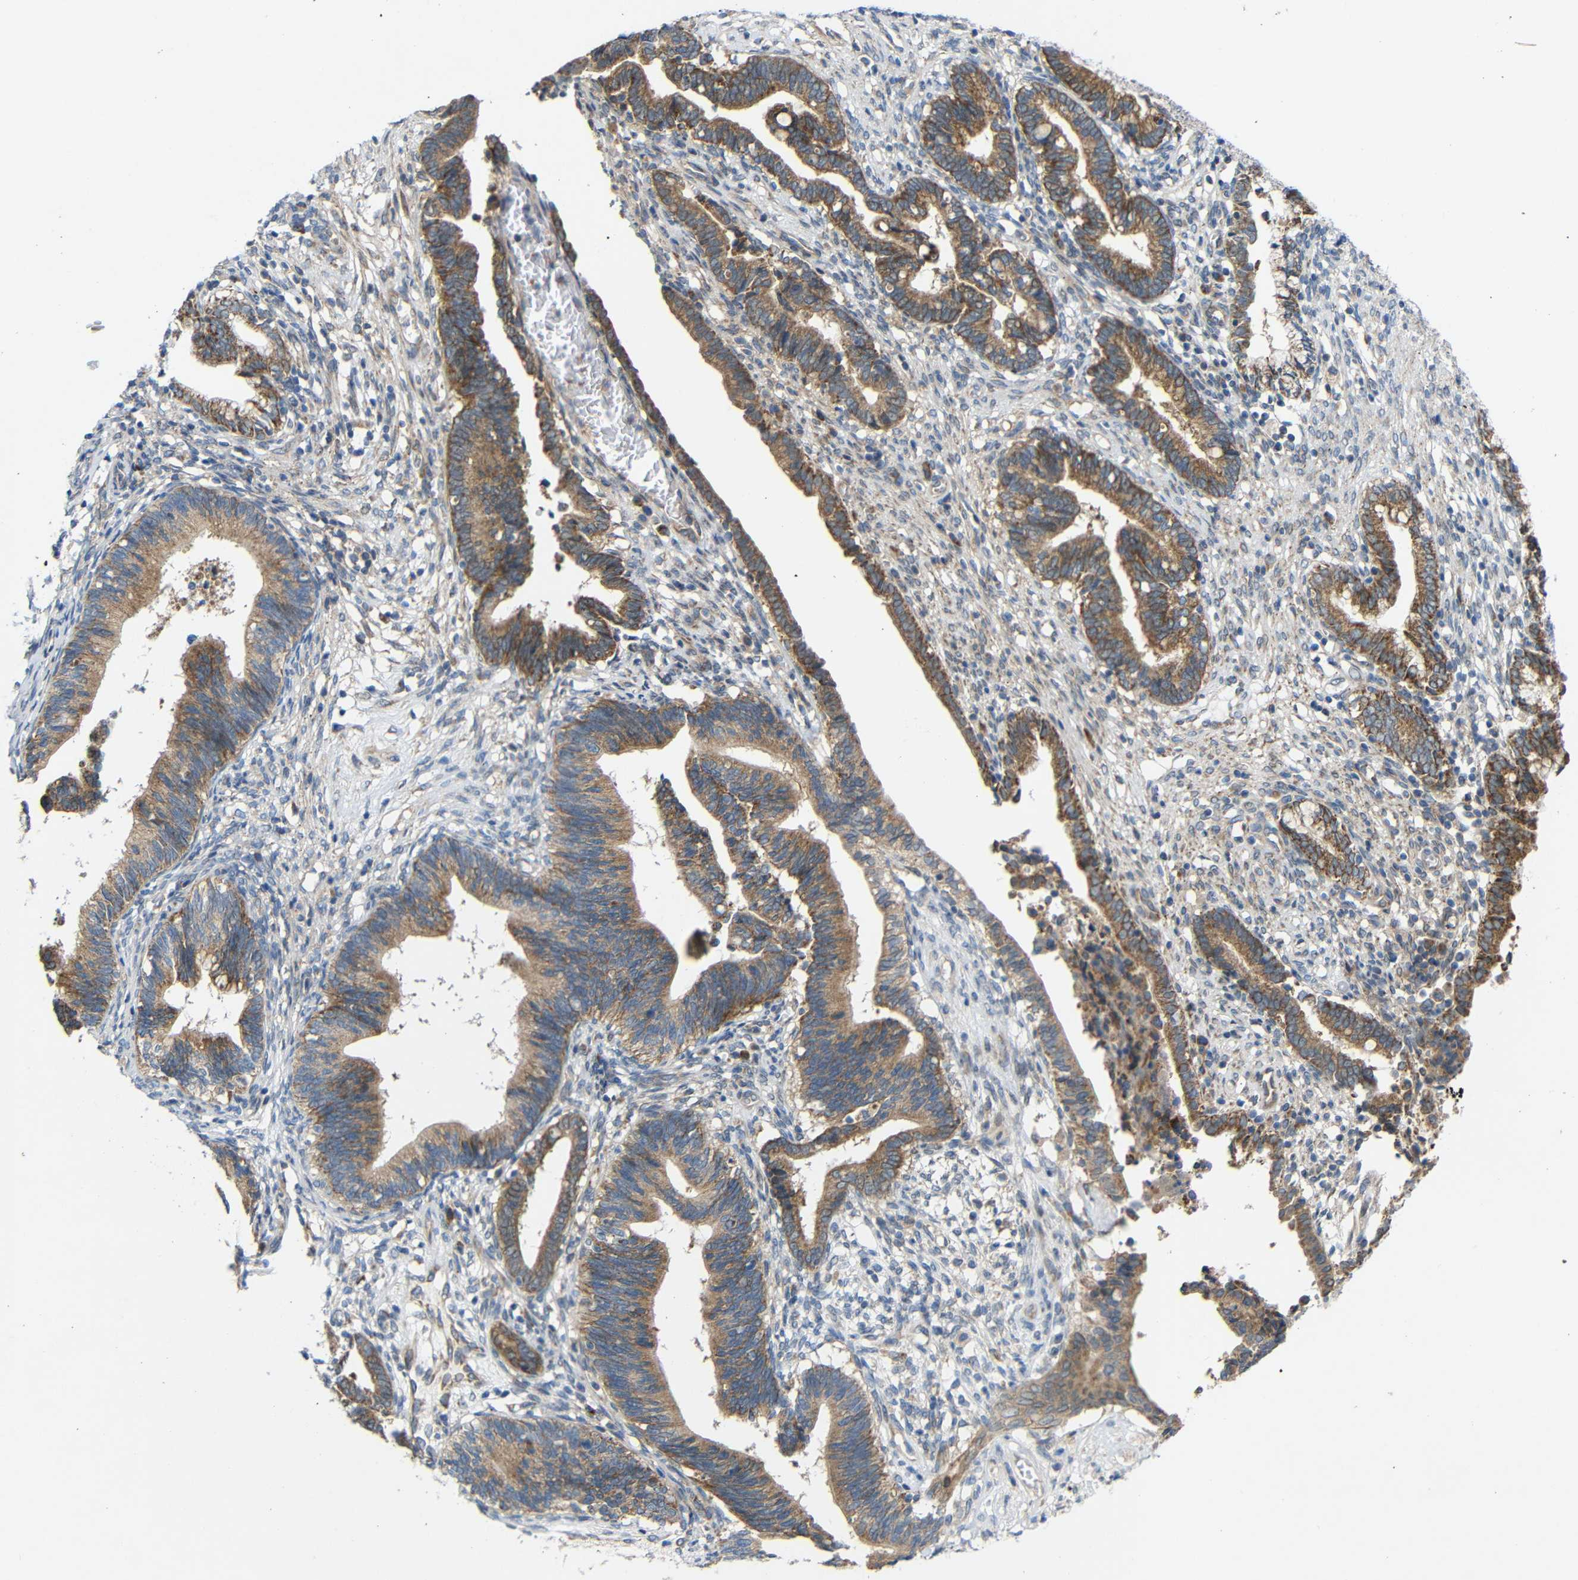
{"staining": {"intensity": "moderate", "quantity": ">75%", "location": "cytoplasmic/membranous"}, "tissue": "cervical cancer", "cell_type": "Tumor cells", "image_type": "cancer", "snomed": [{"axis": "morphology", "description": "Adenocarcinoma, NOS"}, {"axis": "topography", "description": "Cervix"}], "caption": "Tumor cells demonstrate medium levels of moderate cytoplasmic/membranous expression in about >75% of cells in cervical cancer.", "gene": "TMEM25", "patient": {"sex": "female", "age": 44}}